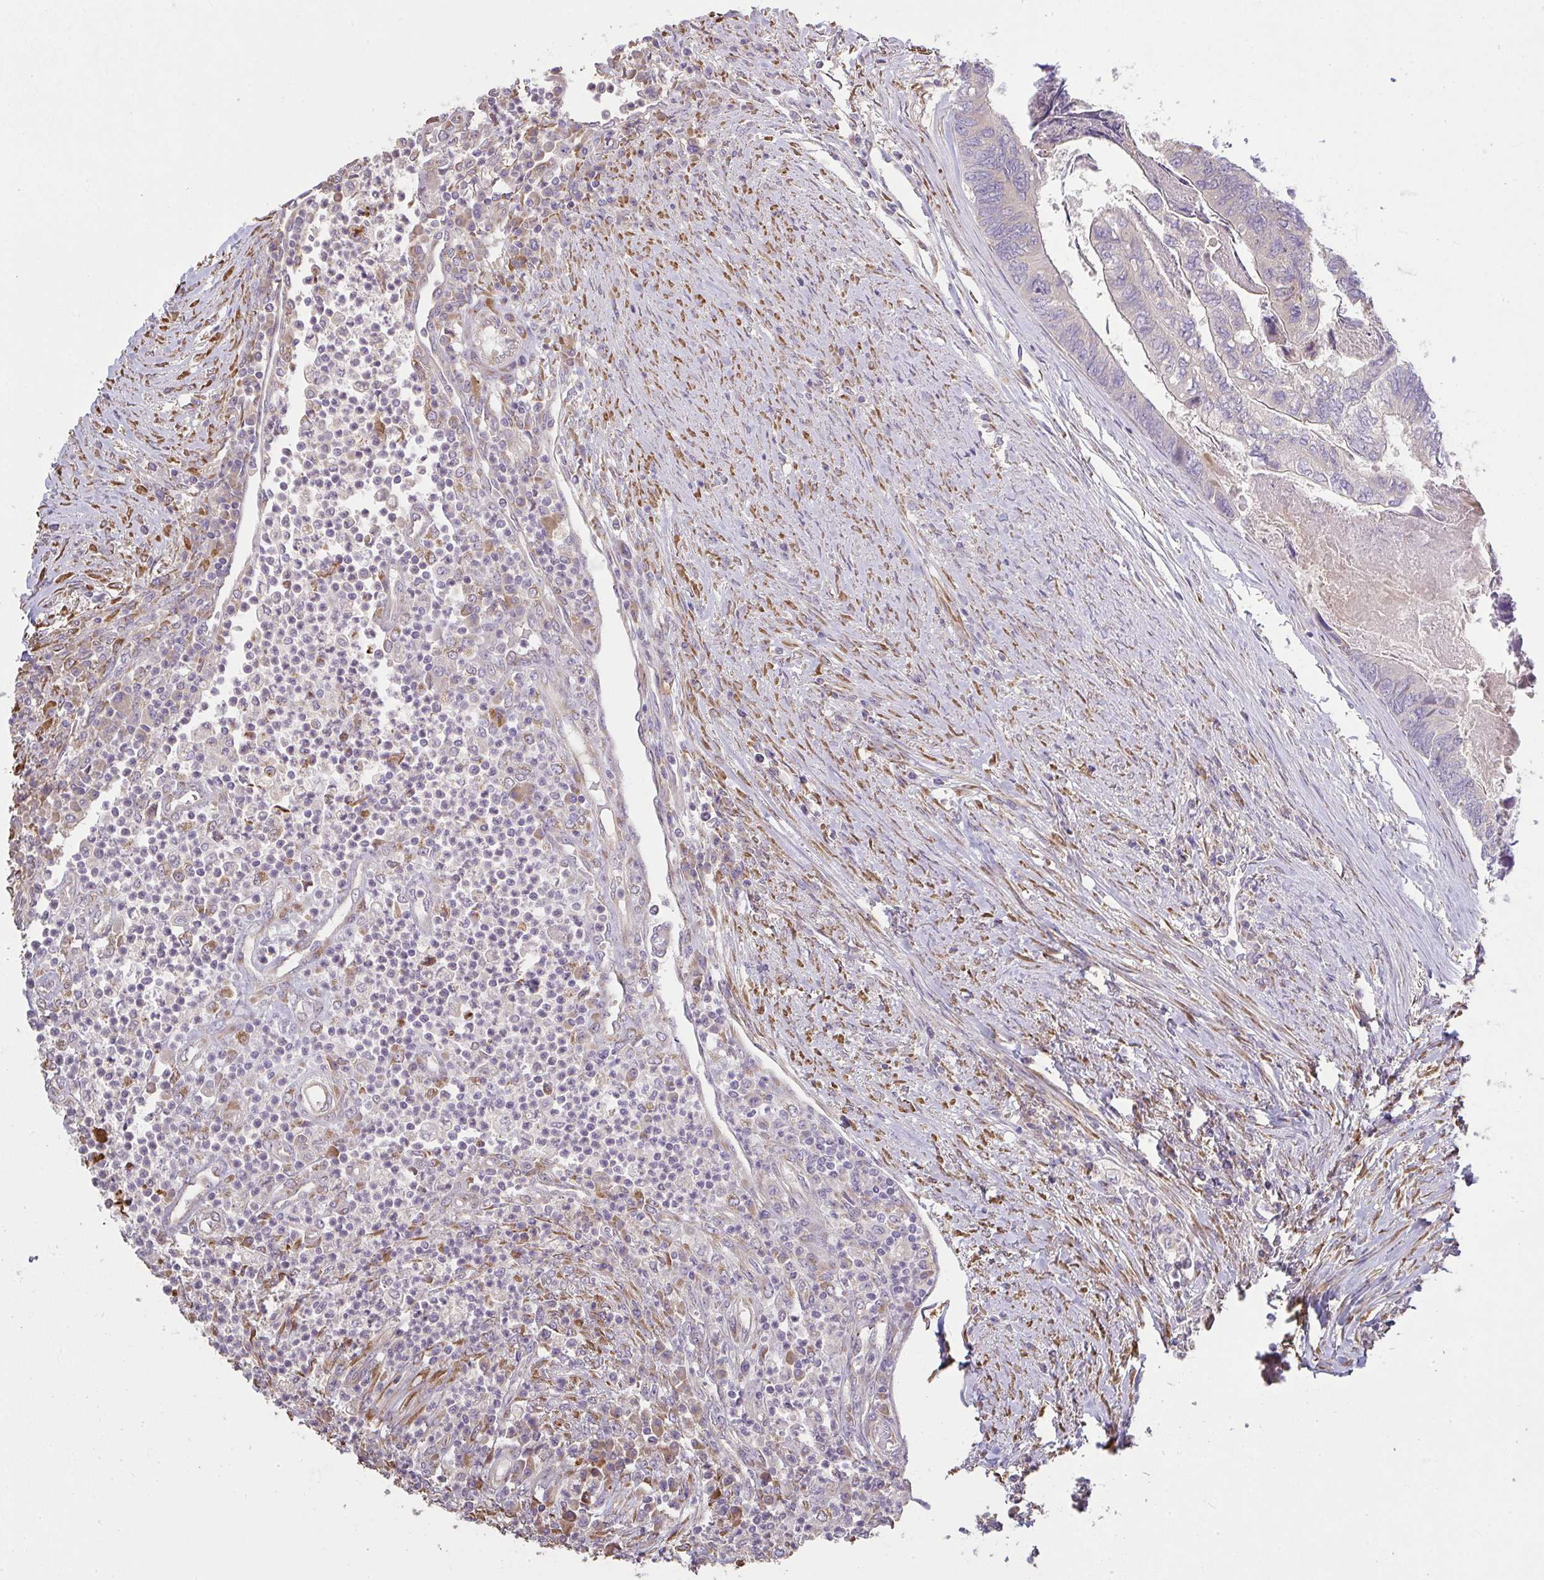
{"staining": {"intensity": "negative", "quantity": "none", "location": "none"}, "tissue": "colorectal cancer", "cell_type": "Tumor cells", "image_type": "cancer", "snomed": [{"axis": "morphology", "description": "Adenocarcinoma, NOS"}, {"axis": "topography", "description": "Colon"}], "caption": "Image shows no protein staining in tumor cells of colorectal cancer tissue. (Brightfield microscopy of DAB (3,3'-diaminobenzidine) immunohistochemistry at high magnification).", "gene": "BRINP3", "patient": {"sex": "female", "age": 67}}